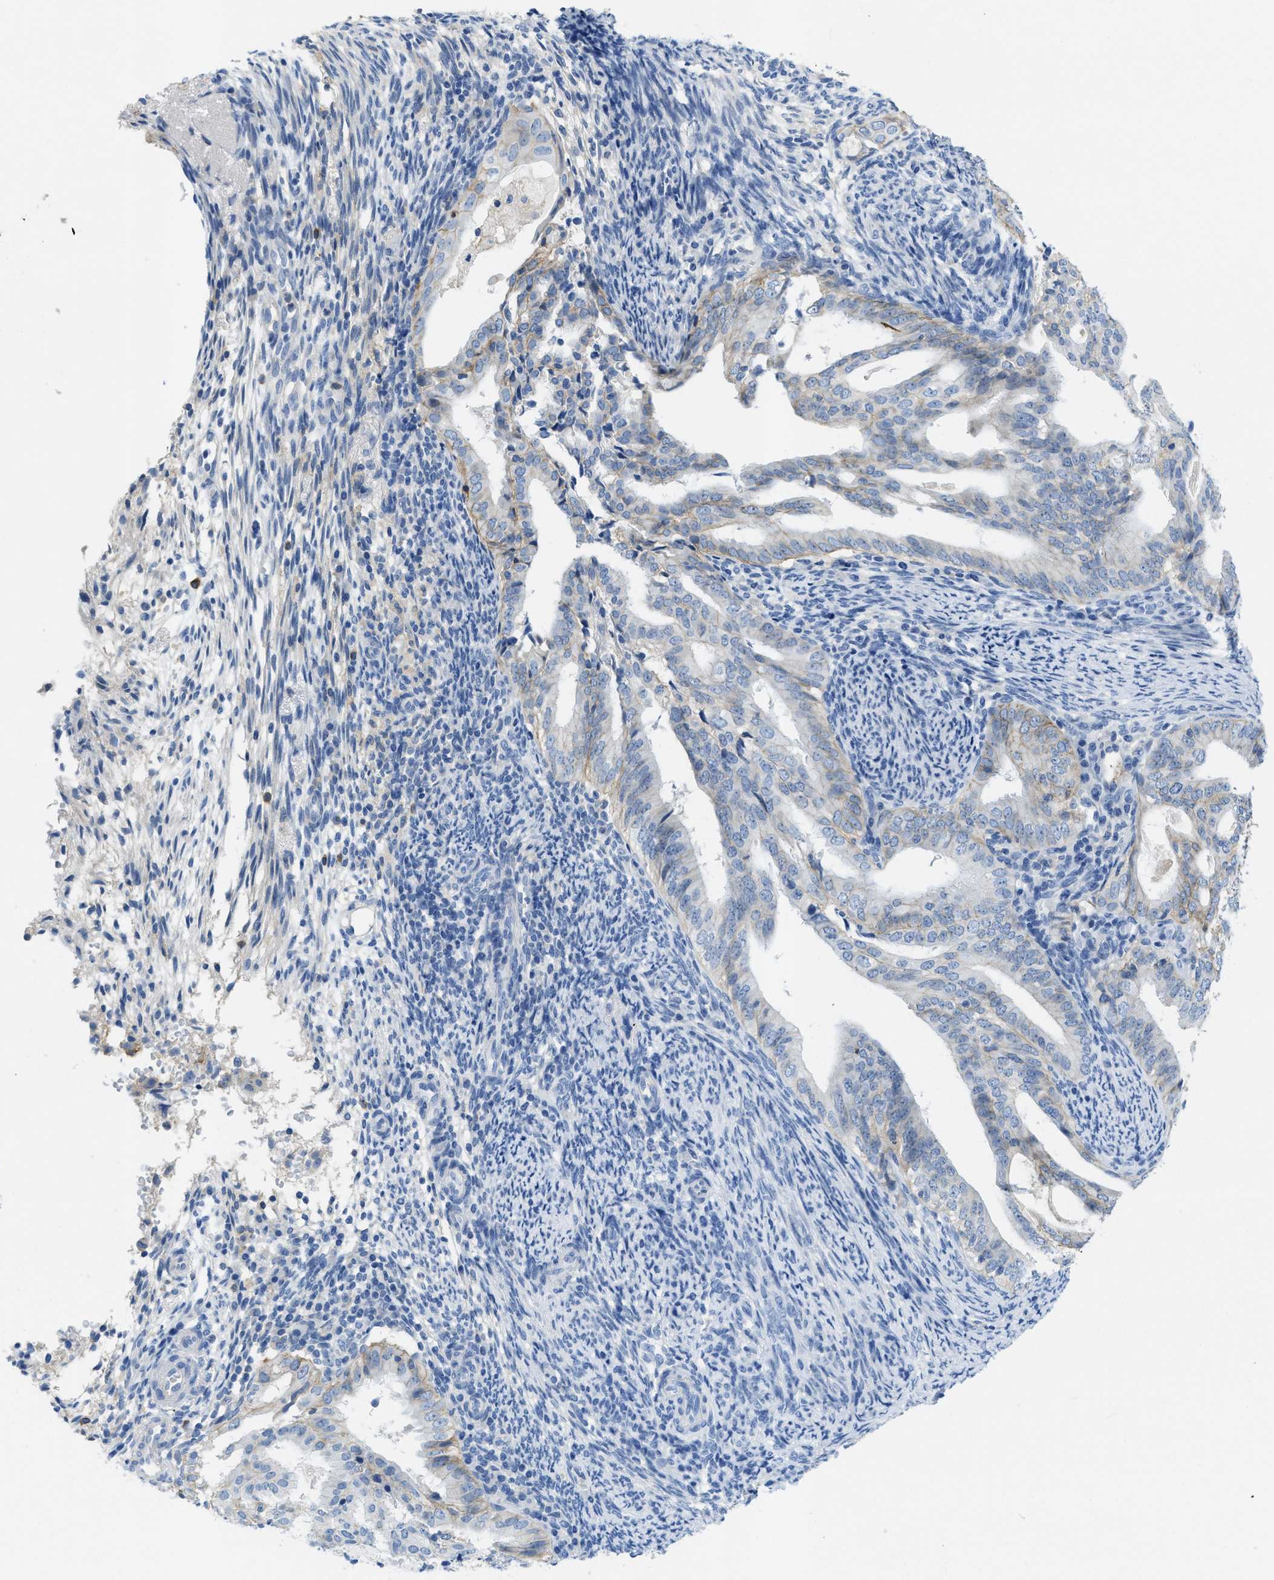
{"staining": {"intensity": "moderate", "quantity": "<25%", "location": "cytoplasmic/membranous"}, "tissue": "endometrial cancer", "cell_type": "Tumor cells", "image_type": "cancer", "snomed": [{"axis": "morphology", "description": "Adenocarcinoma, NOS"}, {"axis": "topography", "description": "Endometrium"}], "caption": "A photomicrograph showing moderate cytoplasmic/membranous expression in about <25% of tumor cells in adenocarcinoma (endometrial), as visualized by brown immunohistochemical staining.", "gene": "CNNM4", "patient": {"sex": "female", "age": 58}}